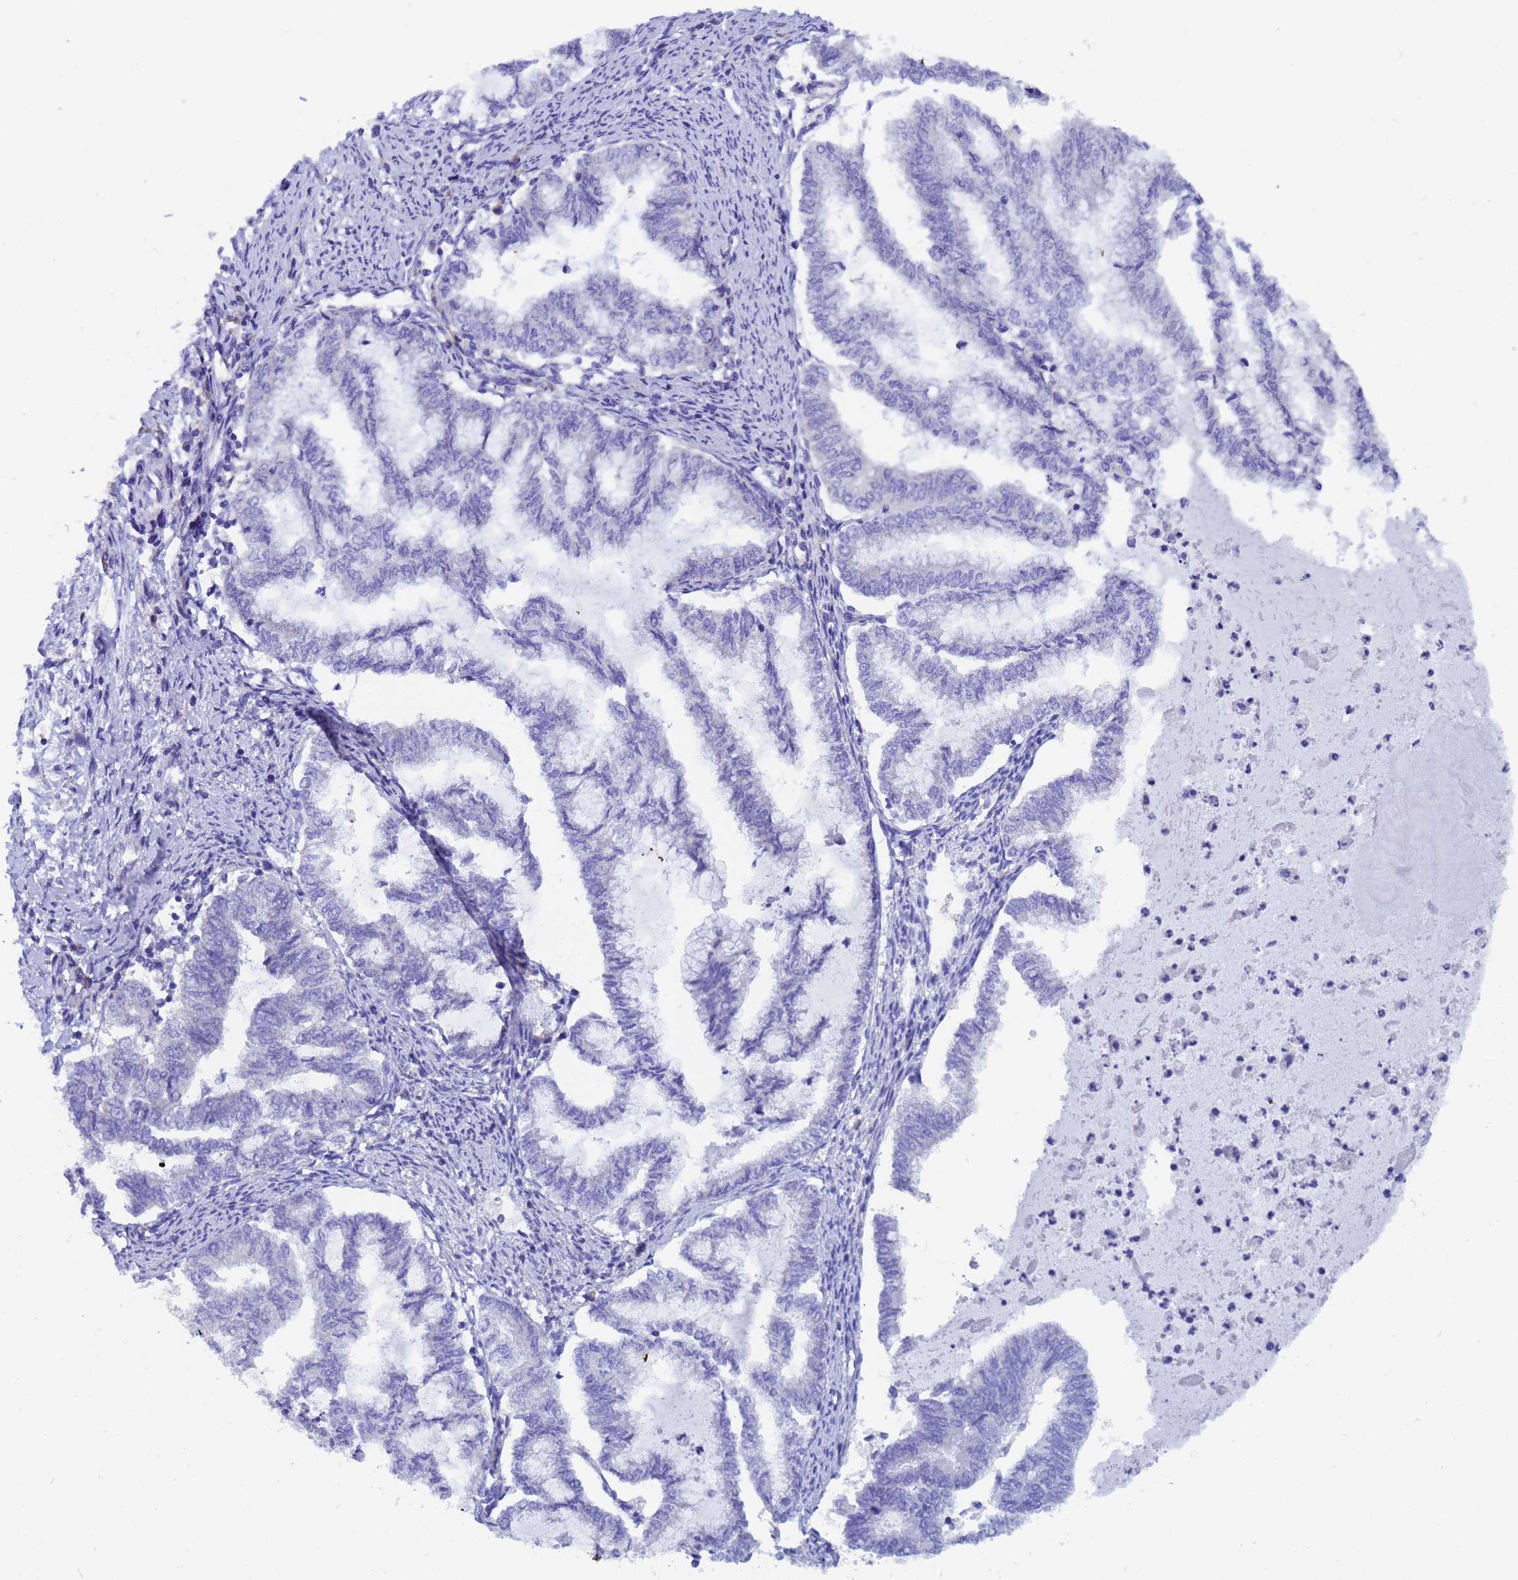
{"staining": {"intensity": "negative", "quantity": "none", "location": "none"}, "tissue": "endometrial cancer", "cell_type": "Tumor cells", "image_type": "cancer", "snomed": [{"axis": "morphology", "description": "Adenocarcinoma, NOS"}, {"axis": "topography", "description": "Endometrium"}], "caption": "There is no significant expression in tumor cells of endometrial adenocarcinoma. (DAB IHC, high magnification).", "gene": "UBE2O", "patient": {"sex": "female", "age": 79}}